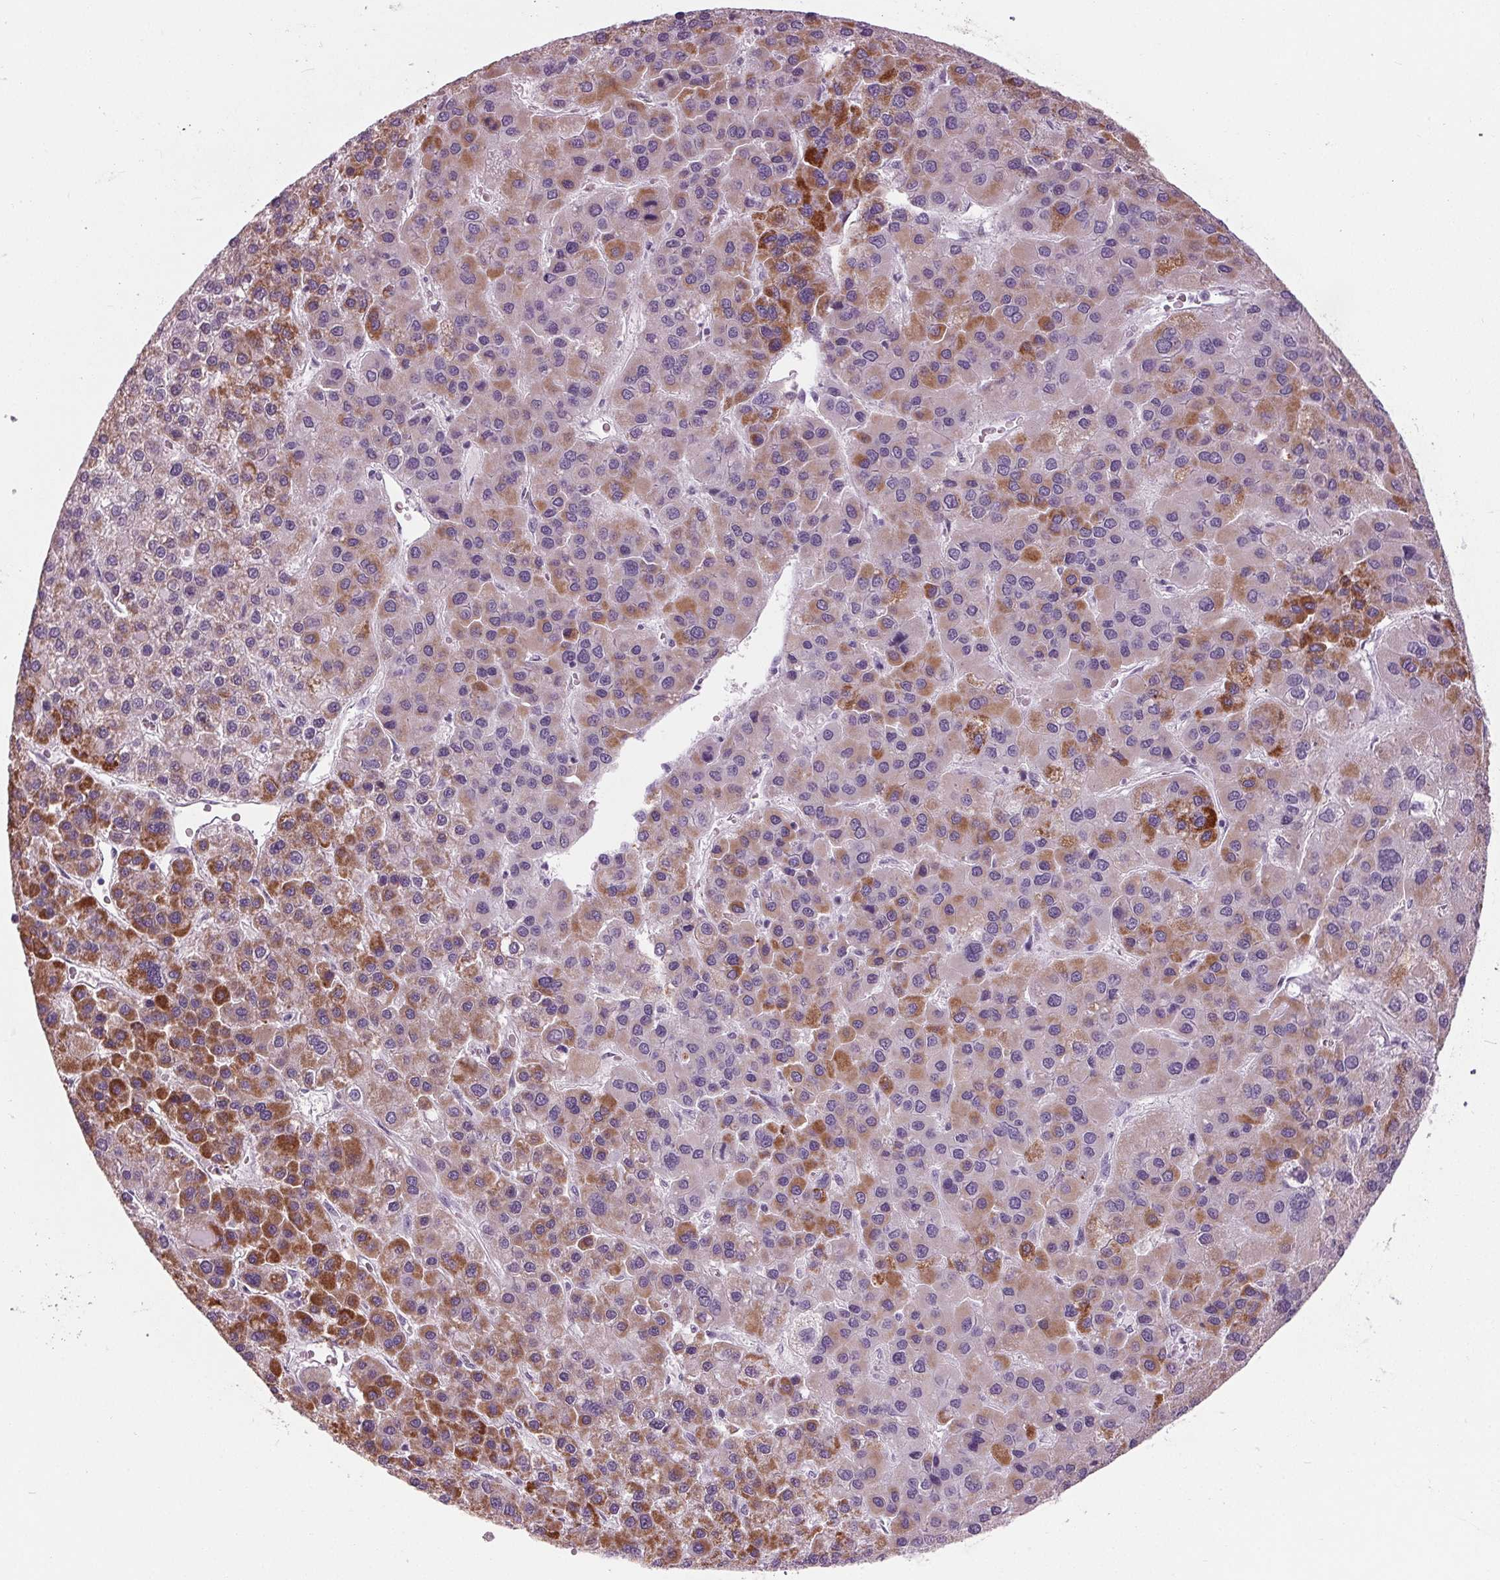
{"staining": {"intensity": "moderate", "quantity": "25%-75%", "location": "cytoplasmic/membranous"}, "tissue": "liver cancer", "cell_type": "Tumor cells", "image_type": "cancer", "snomed": [{"axis": "morphology", "description": "Carcinoma, Hepatocellular, NOS"}, {"axis": "topography", "description": "Liver"}], "caption": "This image displays IHC staining of human liver cancer (hepatocellular carcinoma), with medium moderate cytoplasmic/membranous expression in about 25%-75% of tumor cells.", "gene": "CYP3A43", "patient": {"sex": "female", "age": 41}}